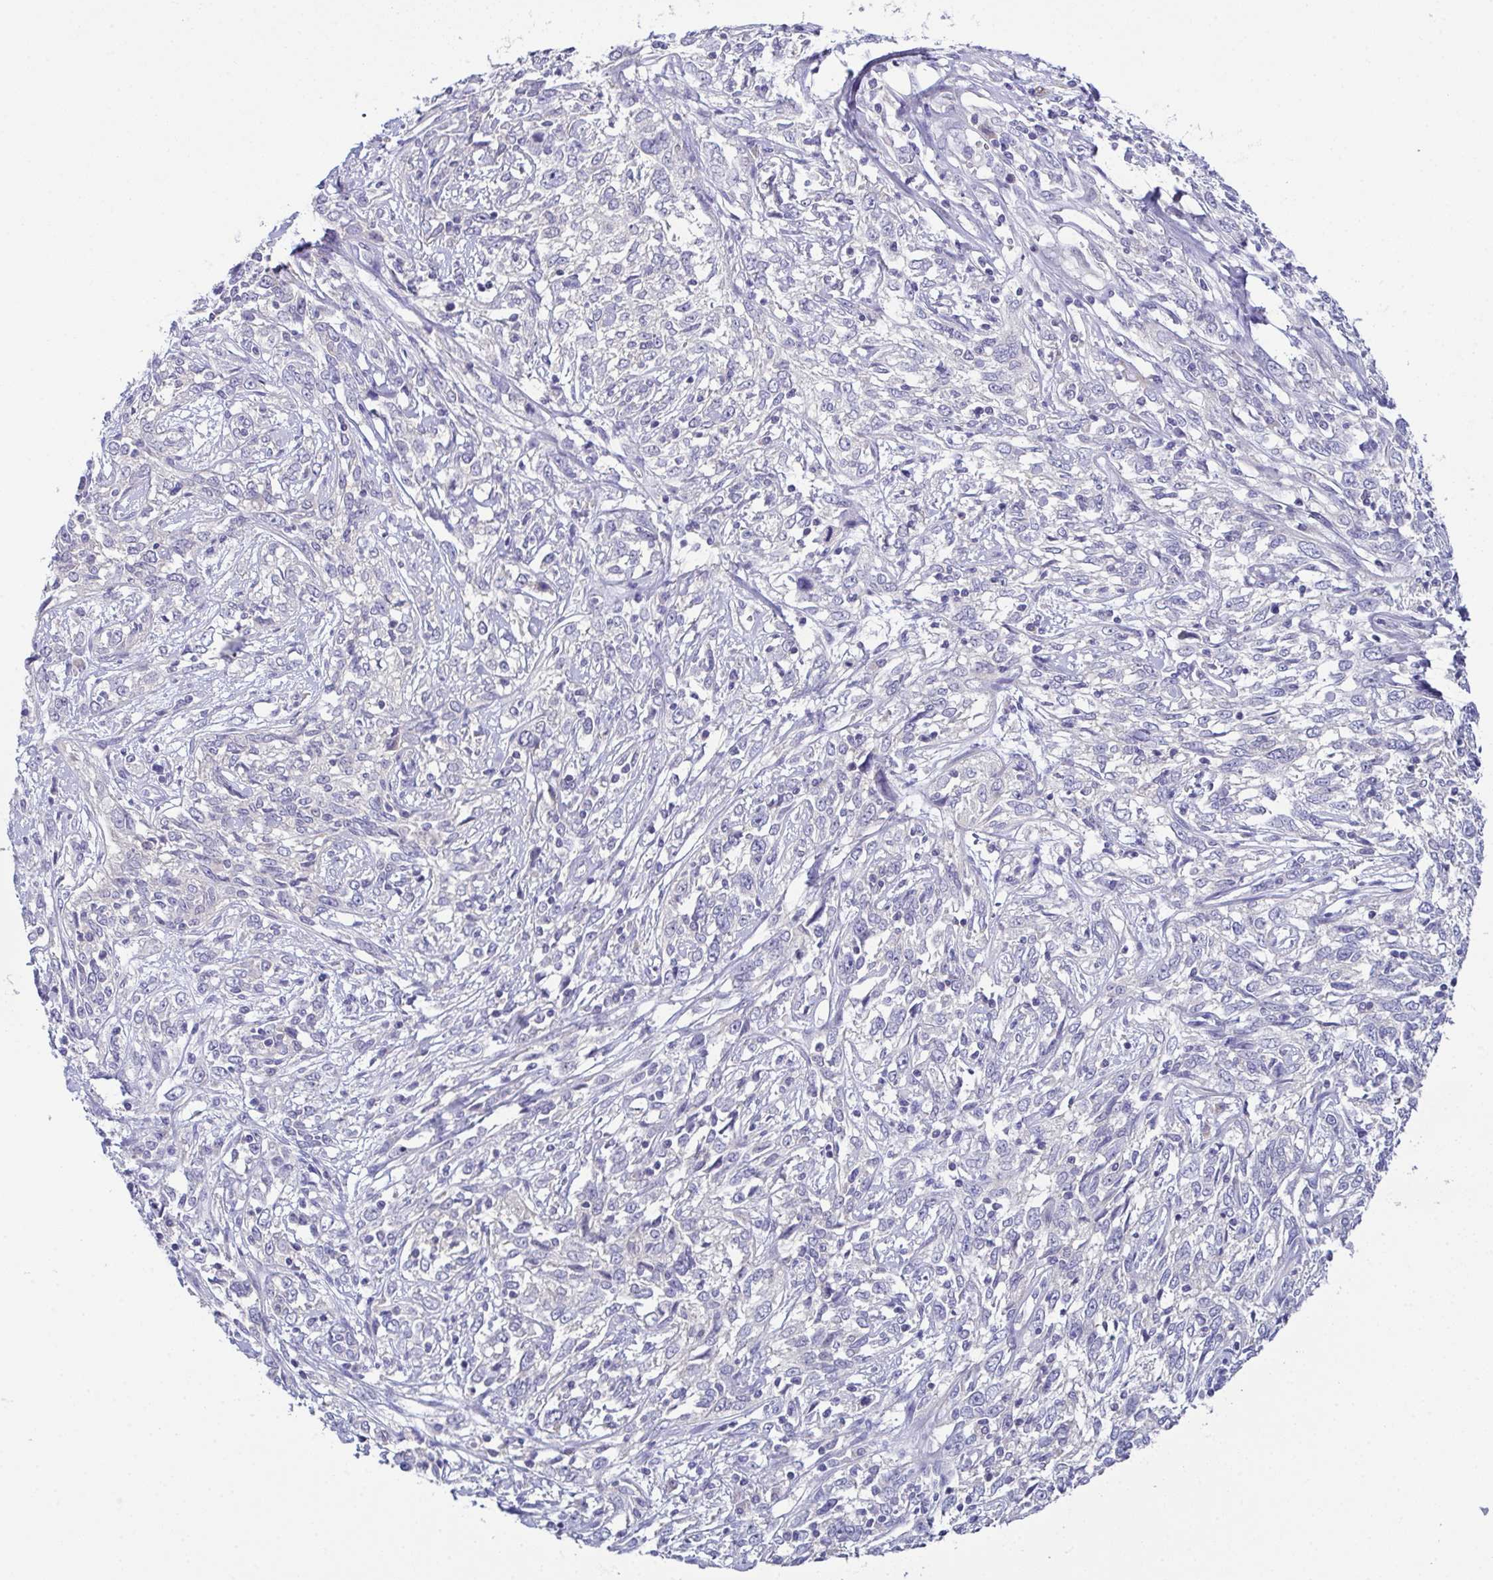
{"staining": {"intensity": "negative", "quantity": "none", "location": "none"}, "tissue": "cervical cancer", "cell_type": "Tumor cells", "image_type": "cancer", "snomed": [{"axis": "morphology", "description": "Adenocarcinoma, NOS"}, {"axis": "topography", "description": "Cervix"}], "caption": "Tumor cells are negative for protein expression in human cervical cancer.", "gene": "CFAP97D1", "patient": {"sex": "female", "age": 40}}